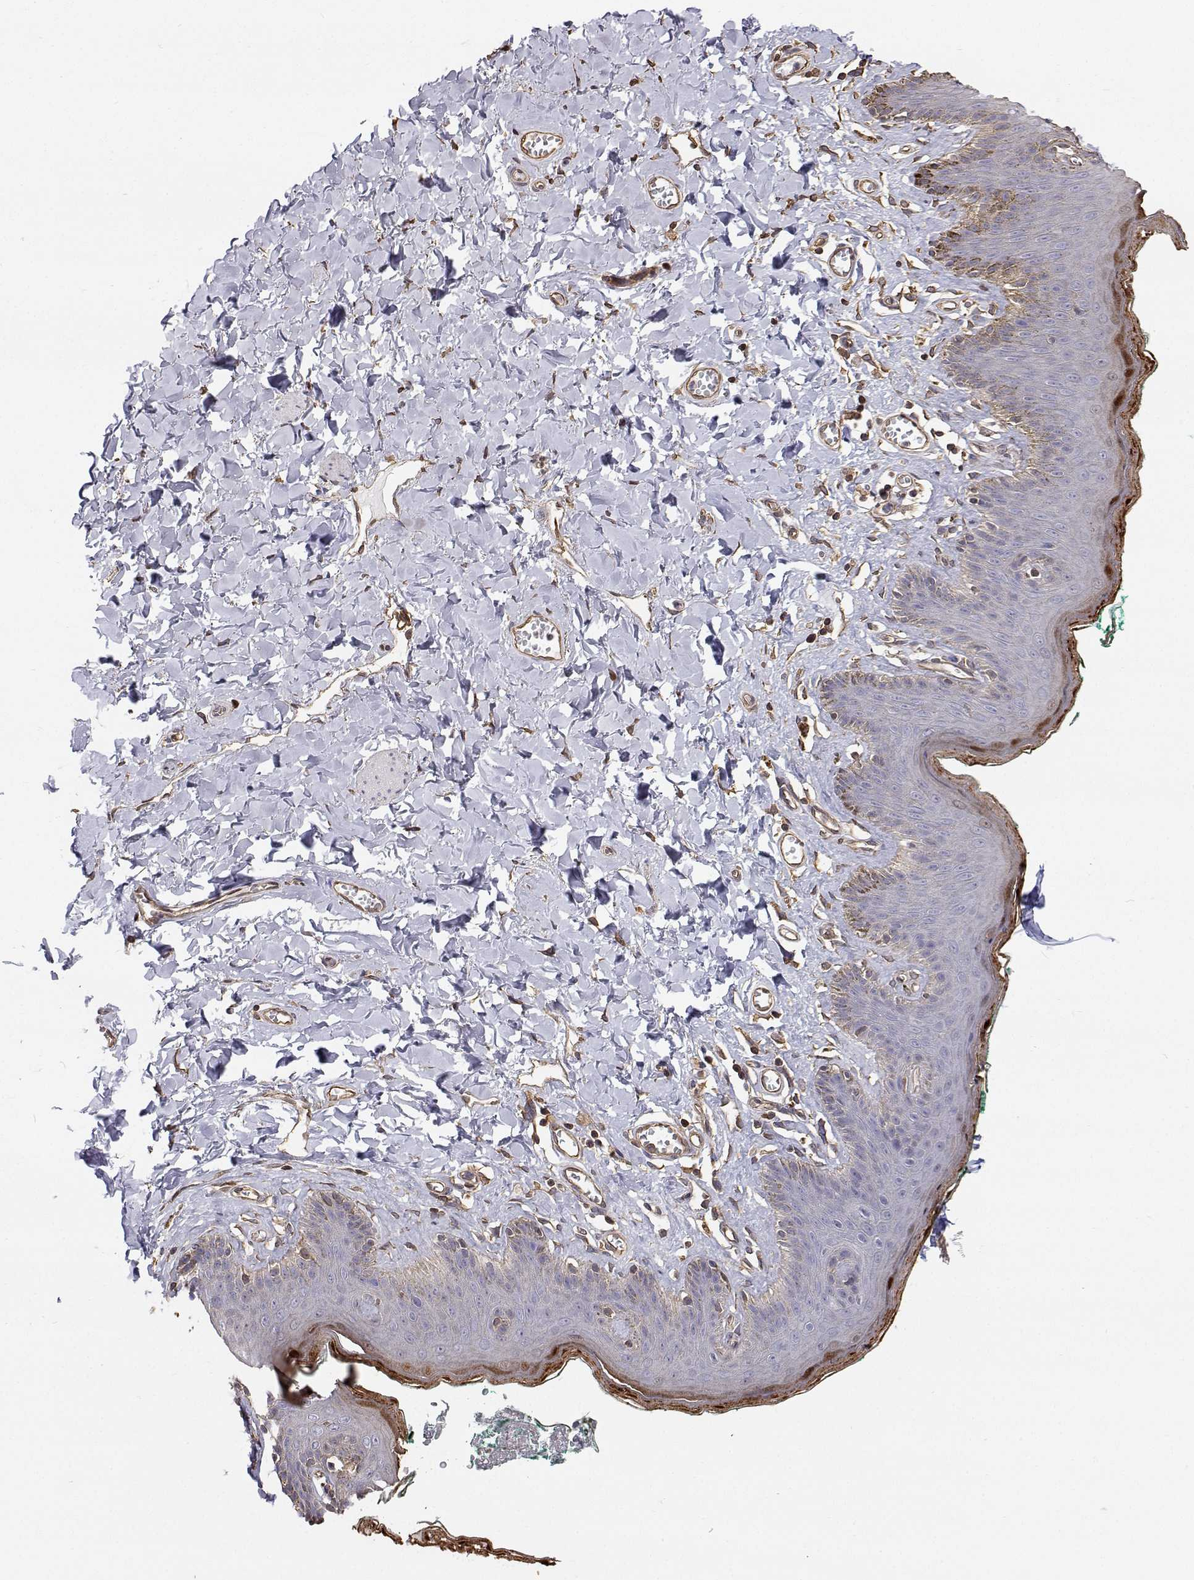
{"staining": {"intensity": "strong", "quantity": "<25%", "location": "cytoplasmic/membranous,nuclear"}, "tissue": "skin", "cell_type": "Epidermal cells", "image_type": "normal", "snomed": [{"axis": "morphology", "description": "Normal tissue, NOS"}, {"axis": "topography", "description": "Vulva"}, {"axis": "topography", "description": "Peripheral nerve tissue"}], "caption": "A histopathology image of skin stained for a protein exhibits strong cytoplasmic/membranous,nuclear brown staining in epidermal cells.", "gene": "GSDMA", "patient": {"sex": "female", "age": 66}}